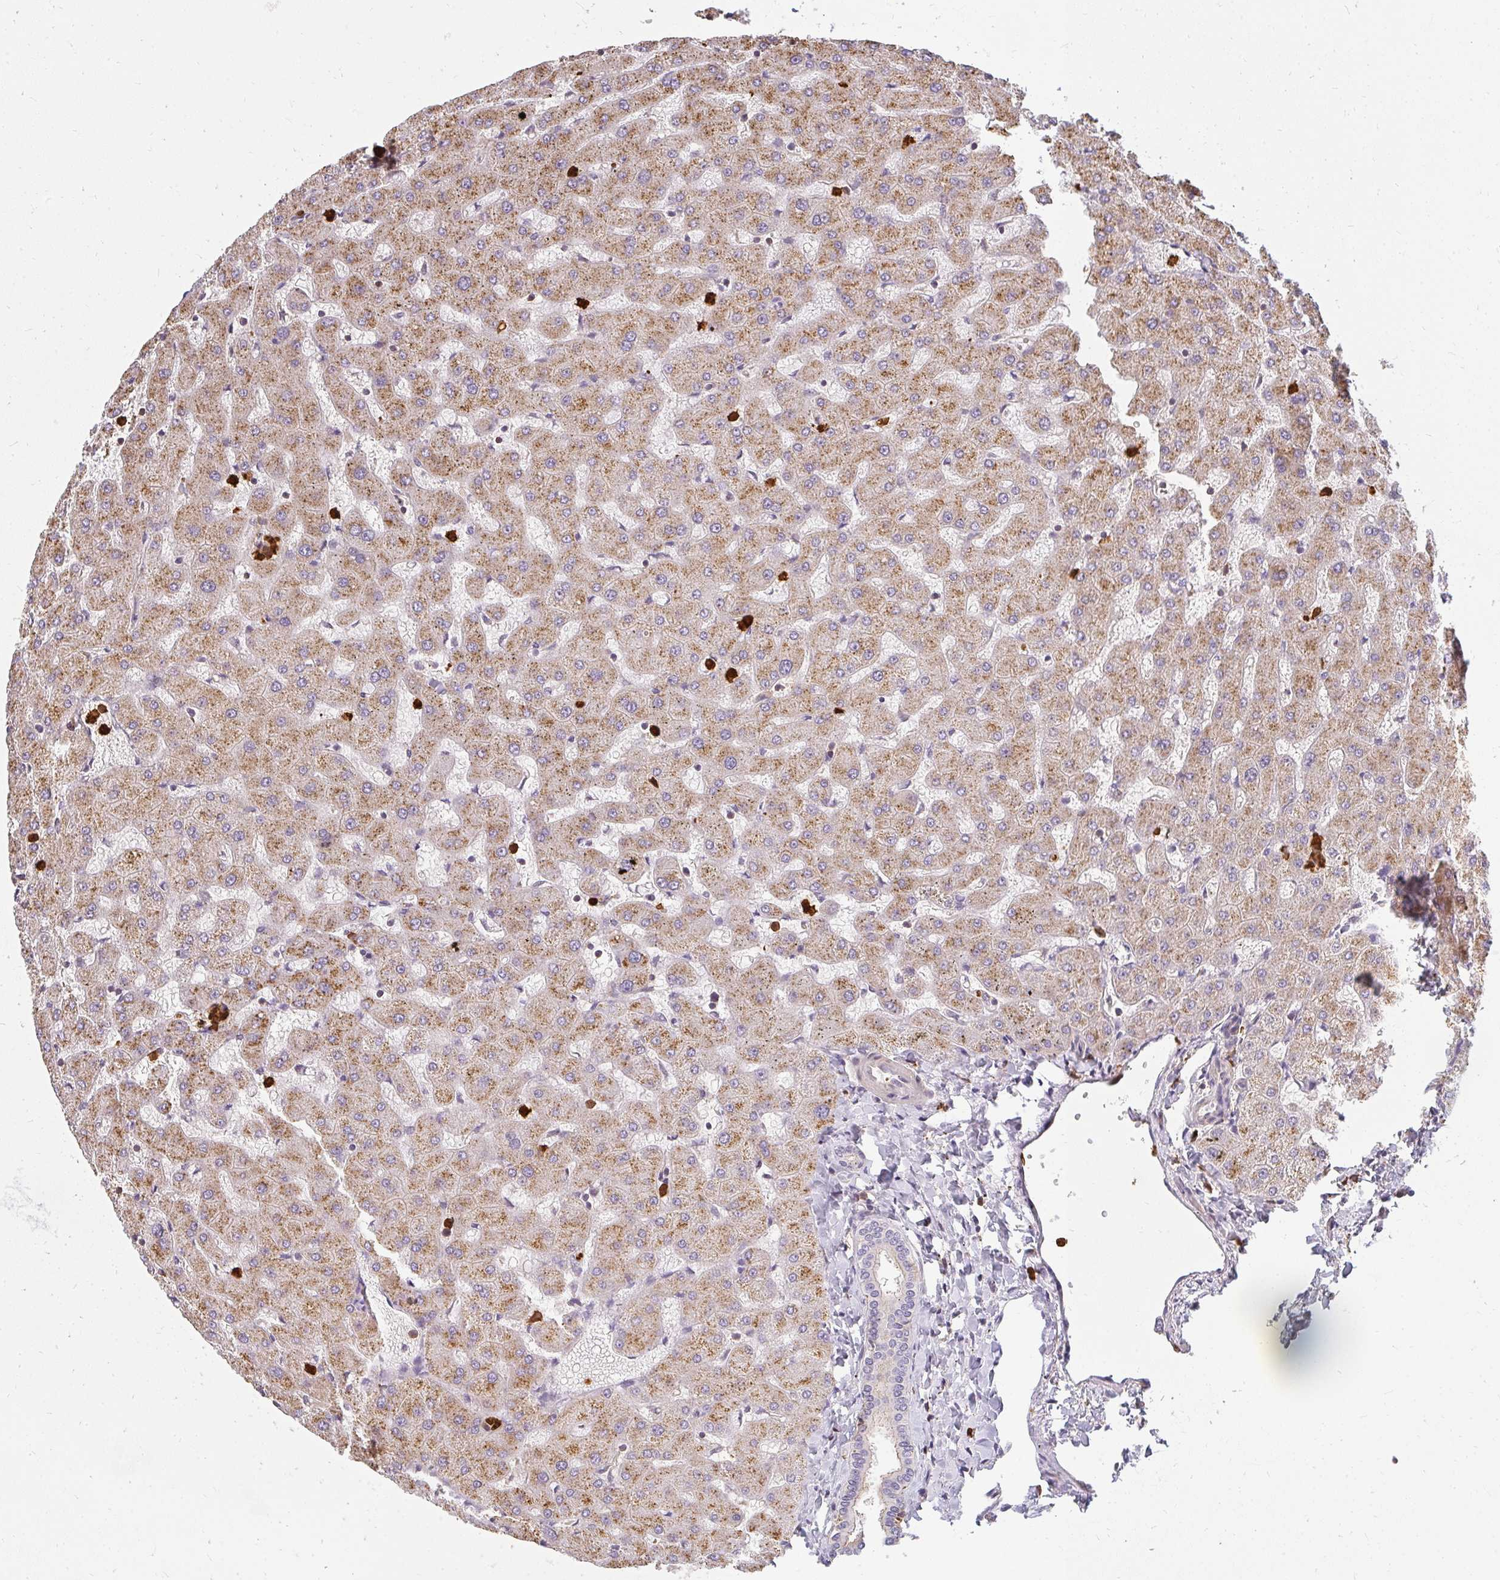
{"staining": {"intensity": "moderate", "quantity": "<25%", "location": "cytoplasmic/membranous"}, "tissue": "liver", "cell_type": "Cholangiocytes", "image_type": "normal", "snomed": [{"axis": "morphology", "description": "Normal tissue, NOS"}, {"axis": "topography", "description": "Liver"}], "caption": "IHC staining of benign liver, which exhibits low levels of moderate cytoplasmic/membranous staining in about <25% of cholangiocytes indicating moderate cytoplasmic/membranous protein staining. The staining was performed using DAB (3,3'-diaminobenzidine) (brown) for protein detection and nuclei were counterstained in hematoxylin (blue).", "gene": "CNTRL", "patient": {"sex": "female", "age": 63}}